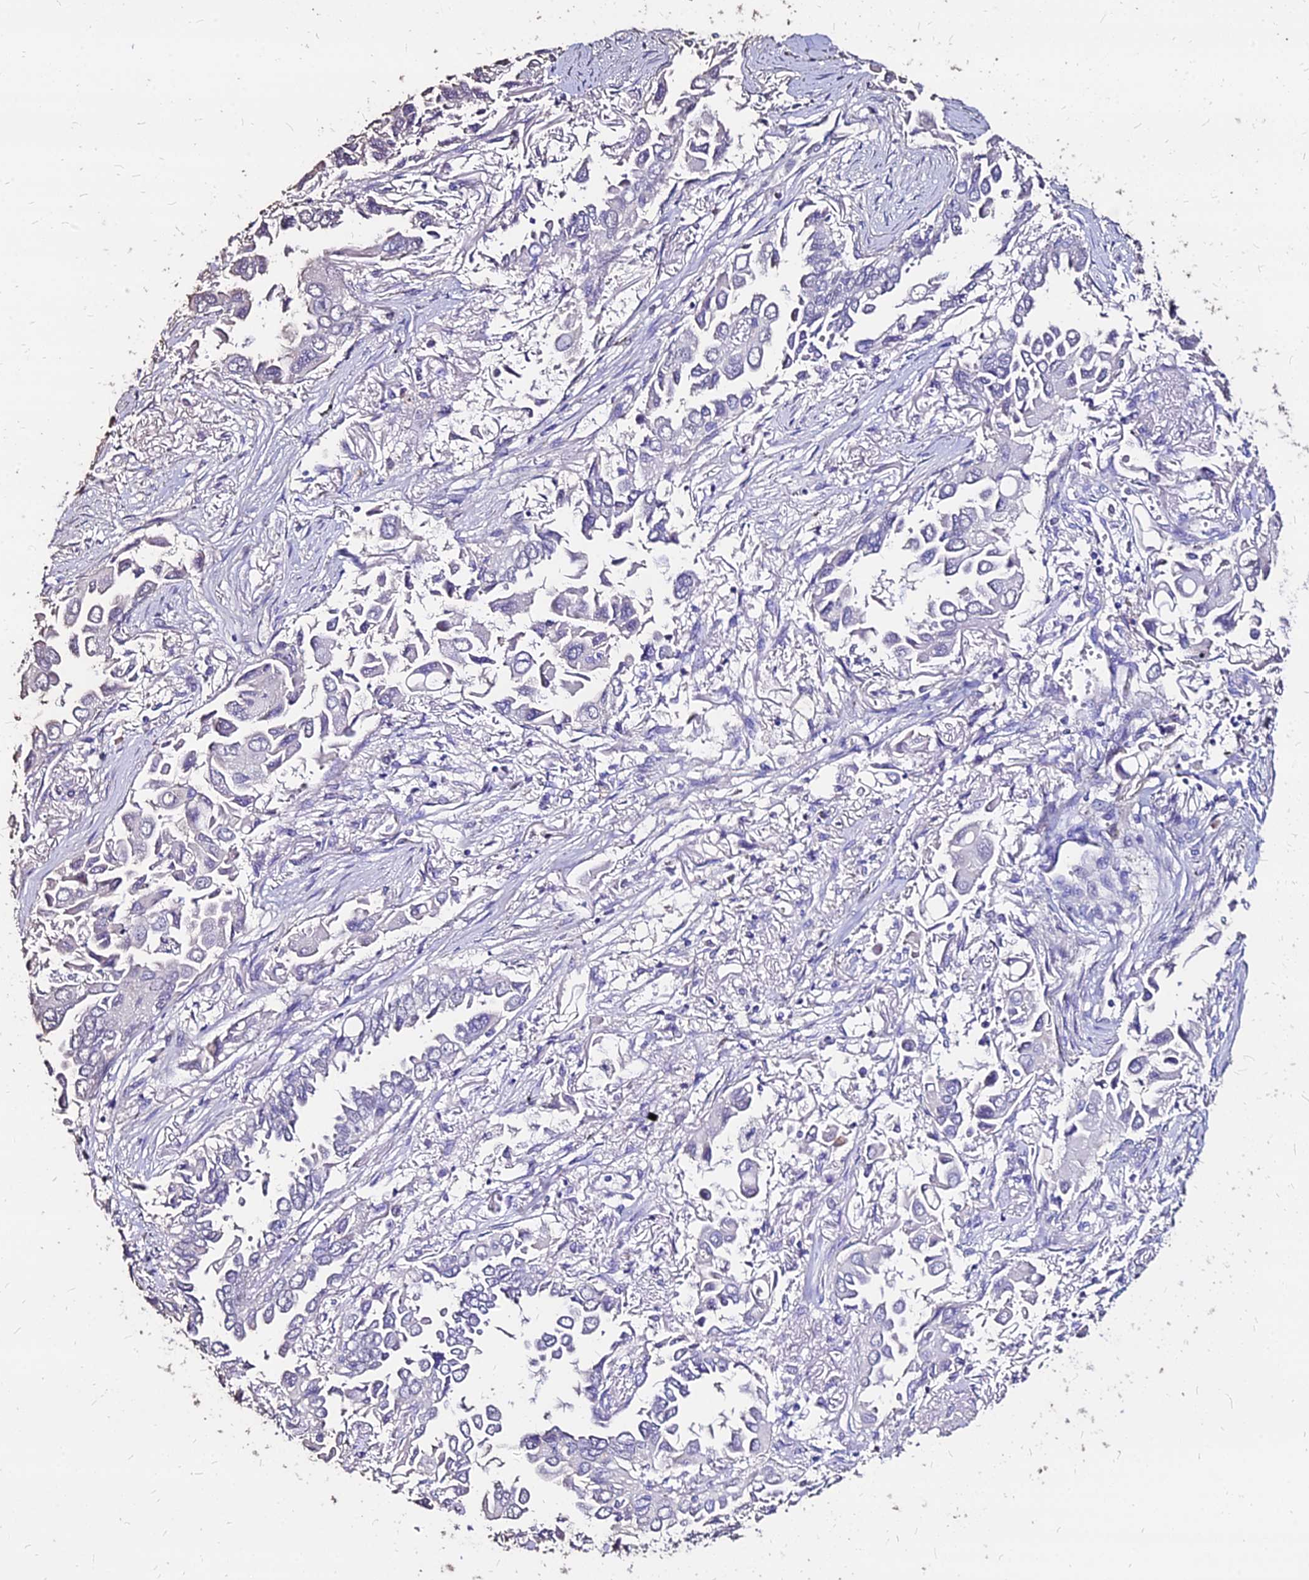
{"staining": {"intensity": "negative", "quantity": "none", "location": "none"}, "tissue": "lung cancer", "cell_type": "Tumor cells", "image_type": "cancer", "snomed": [{"axis": "morphology", "description": "Adenocarcinoma, NOS"}, {"axis": "topography", "description": "Lung"}], "caption": "Lung cancer (adenocarcinoma) was stained to show a protein in brown. There is no significant staining in tumor cells. (DAB (3,3'-diaminobenzidine) immunohistochemistry, high magnification).", "gene": "NME5", "patient": {"sex": "female", "age": 76}}